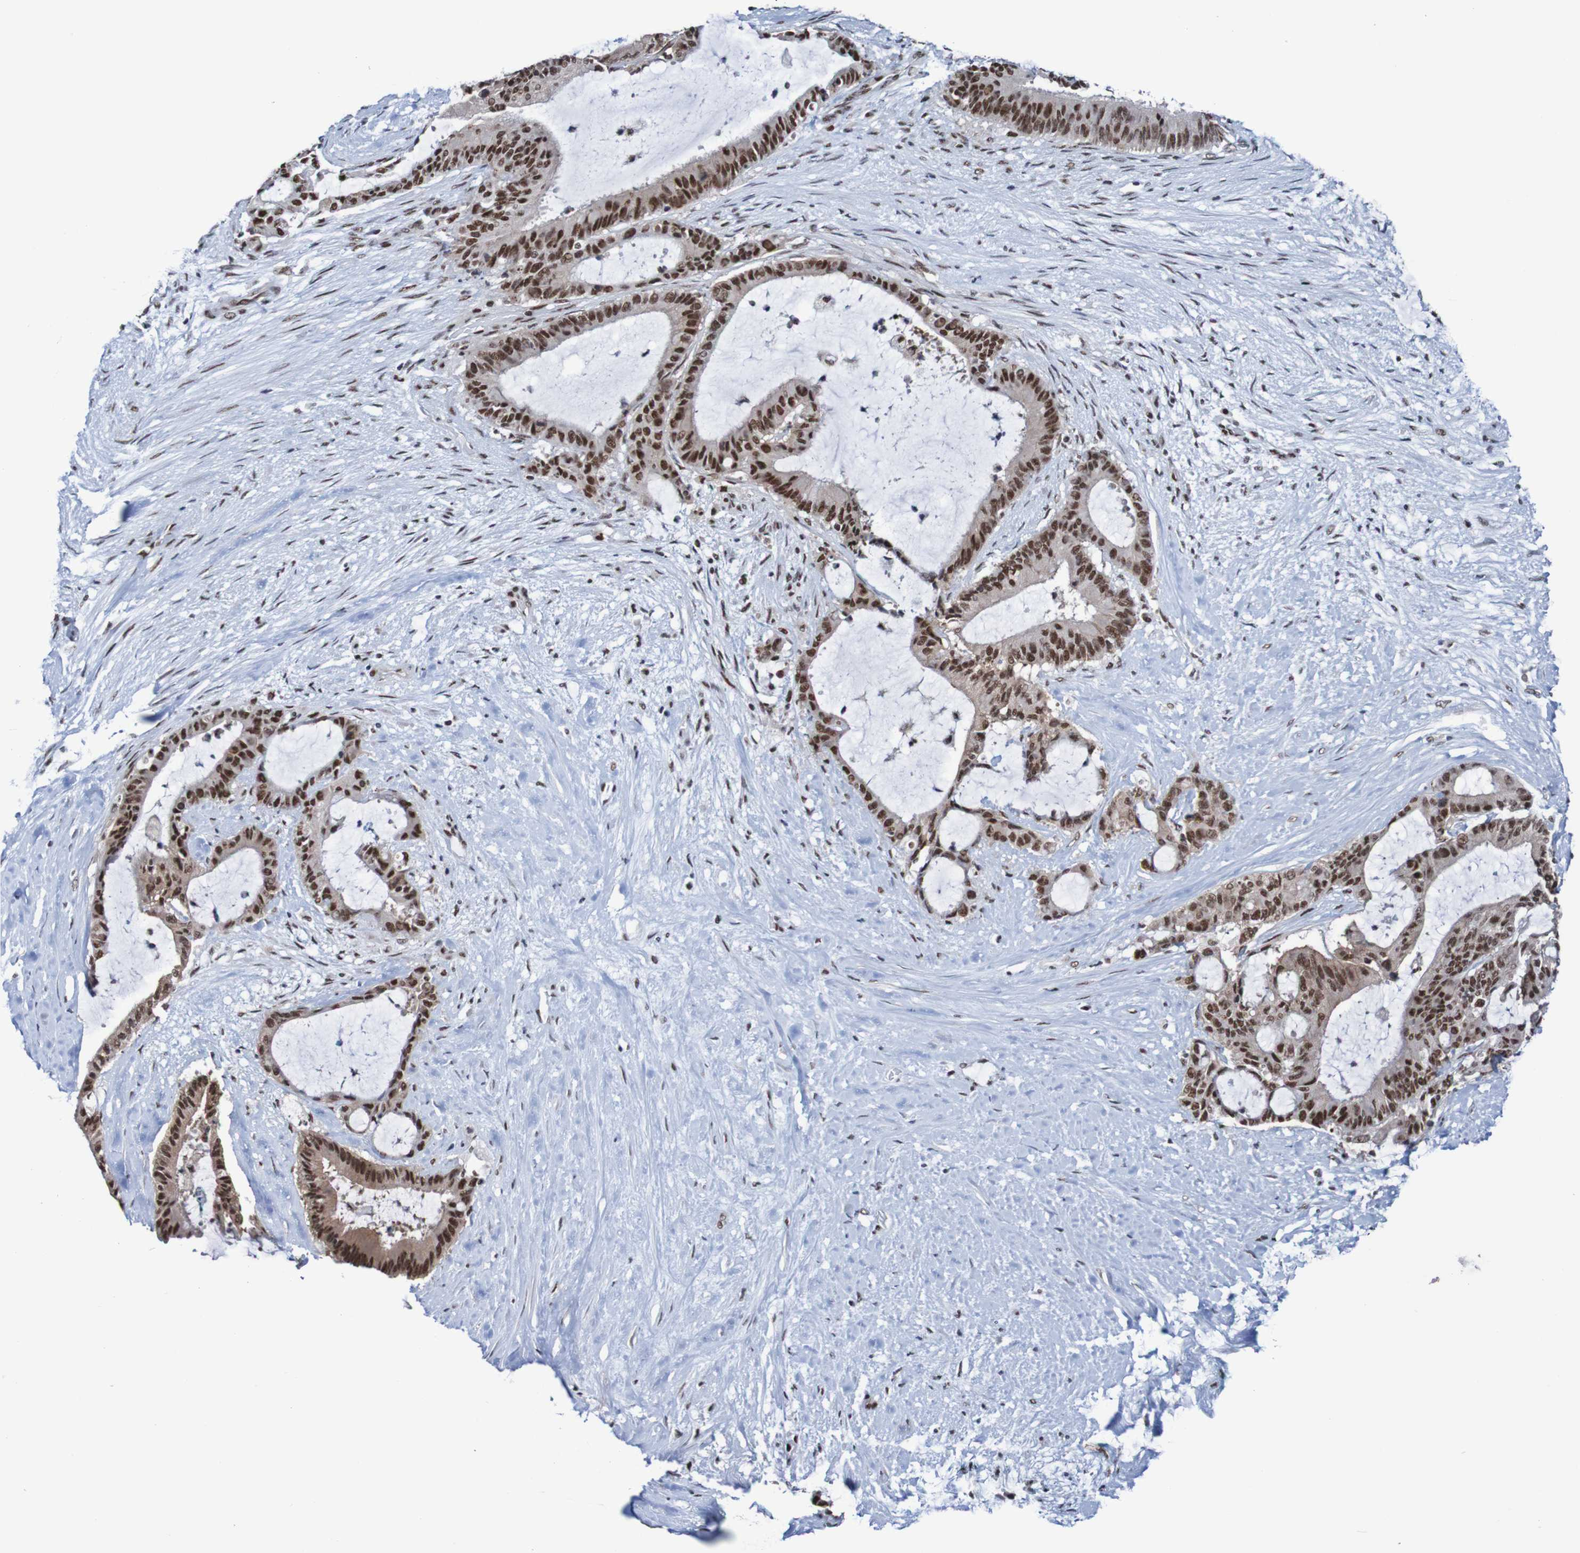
{"staining": {"intensity": "strong", "quantity": ">75%", "location": "nuclear"}, "tissue": "liver cancer", "cell_type": "Tumor cells", "image_type": "cancer", "snomed": [{"axis": "morphology", "description": "Cholangiocarcinoma"}, {"axis": "topography", "description": "Liver"}], "caption": "The micrograph displays staining of cholangiocarcinoma (liver), revealing strong nuclear protein expression (brown color) within tumor cells. The staining was performed using DAB (3,3'-diaminobenzidine) to visualize the protein expression in brown, while the nuclei were stained in blue with hematoxylin (Magnification: 20x).", "gene": "CDC5L", "patient": {"sex": "female", "age": 73}}